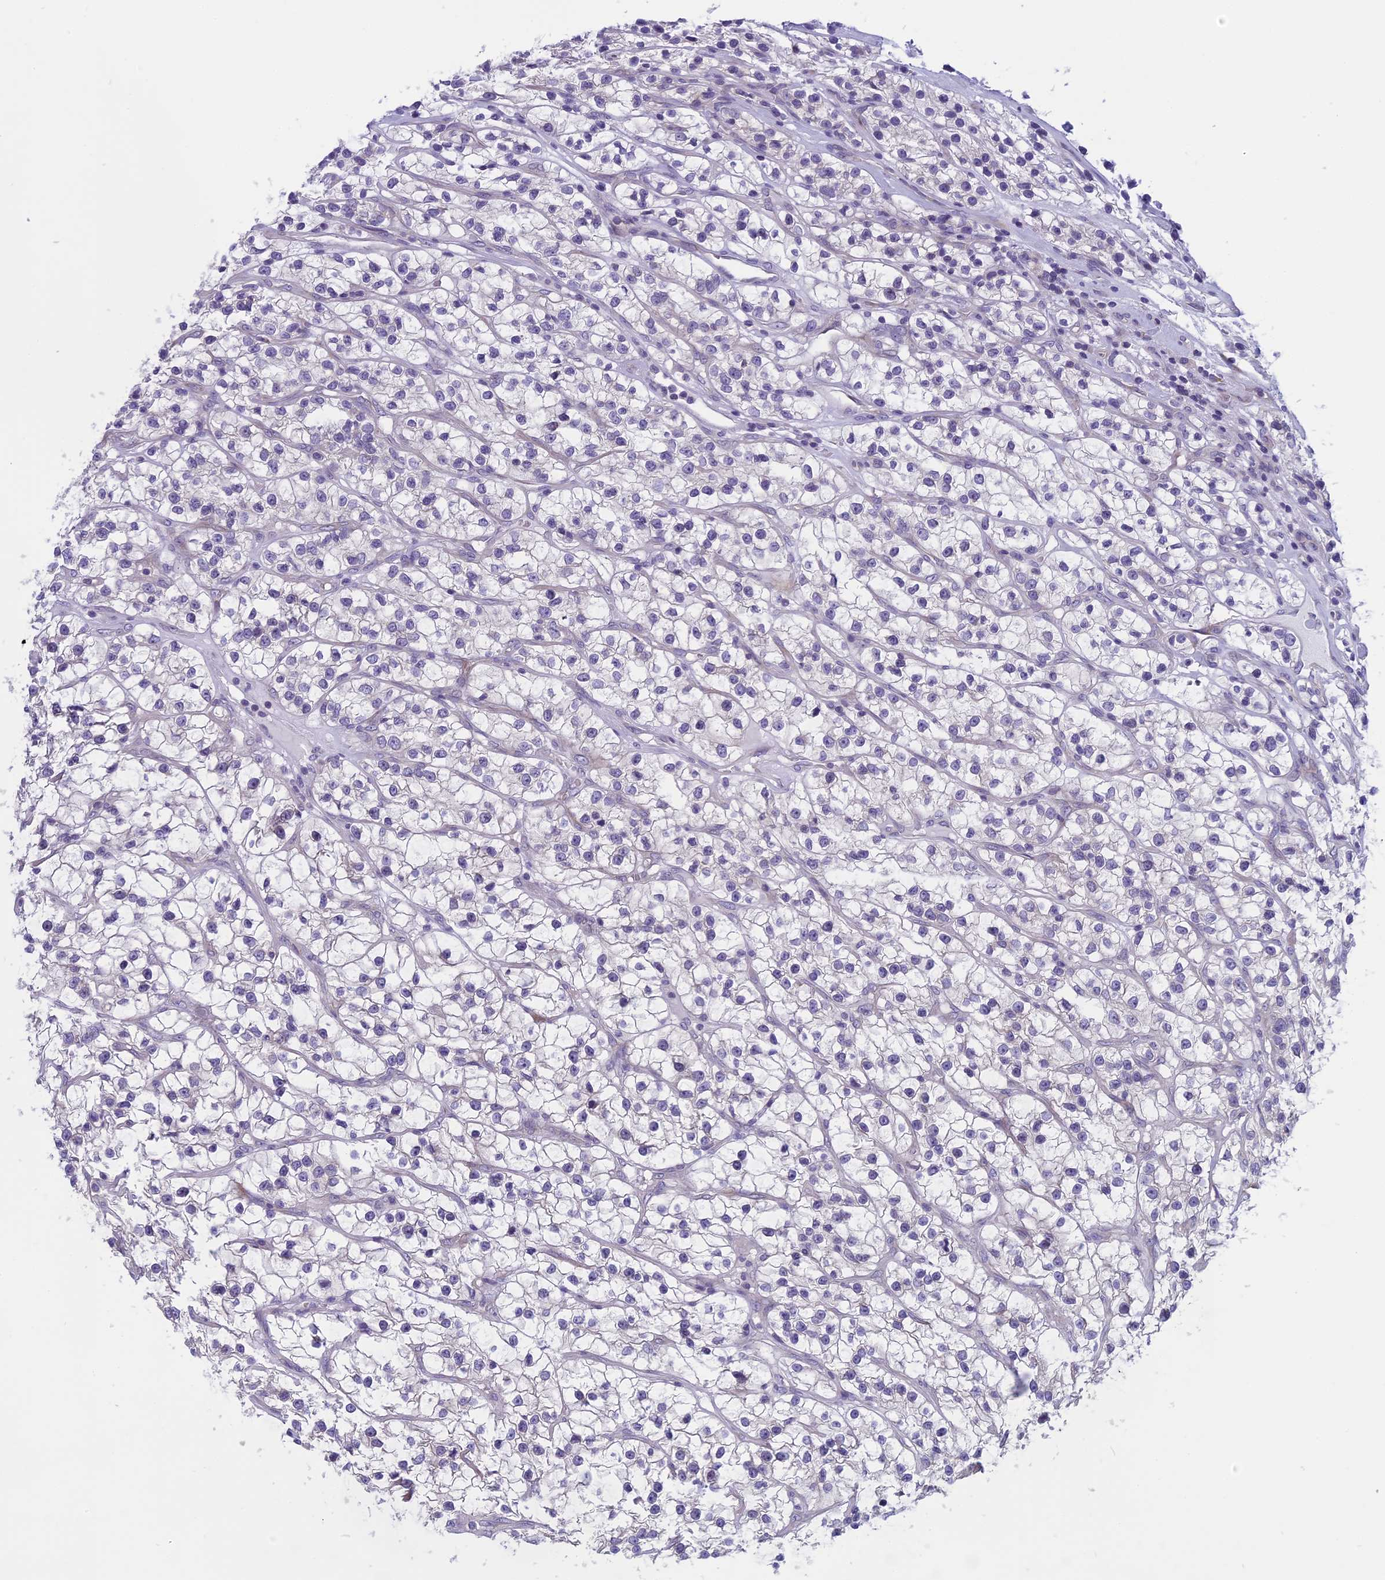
{"staining": {"intensity": "negative", "quantity": "none", "location": "none"}, "tissue": "renal cancer", "cell_type": "Tumor cells", "image_type": "cancer", "snomed": [{"axis": "morphology", "description": "Adenocarcinoma, NOS"}, {"axis": "topography", "description": "Kidney"}], "caption": "A photomicrograph of adenocarcinoma (renal) stained for a protein reveals no brown staining in tumor cells.", "gene": "ARHGEF37", "patient": {"sex": "female", "age": 57}}